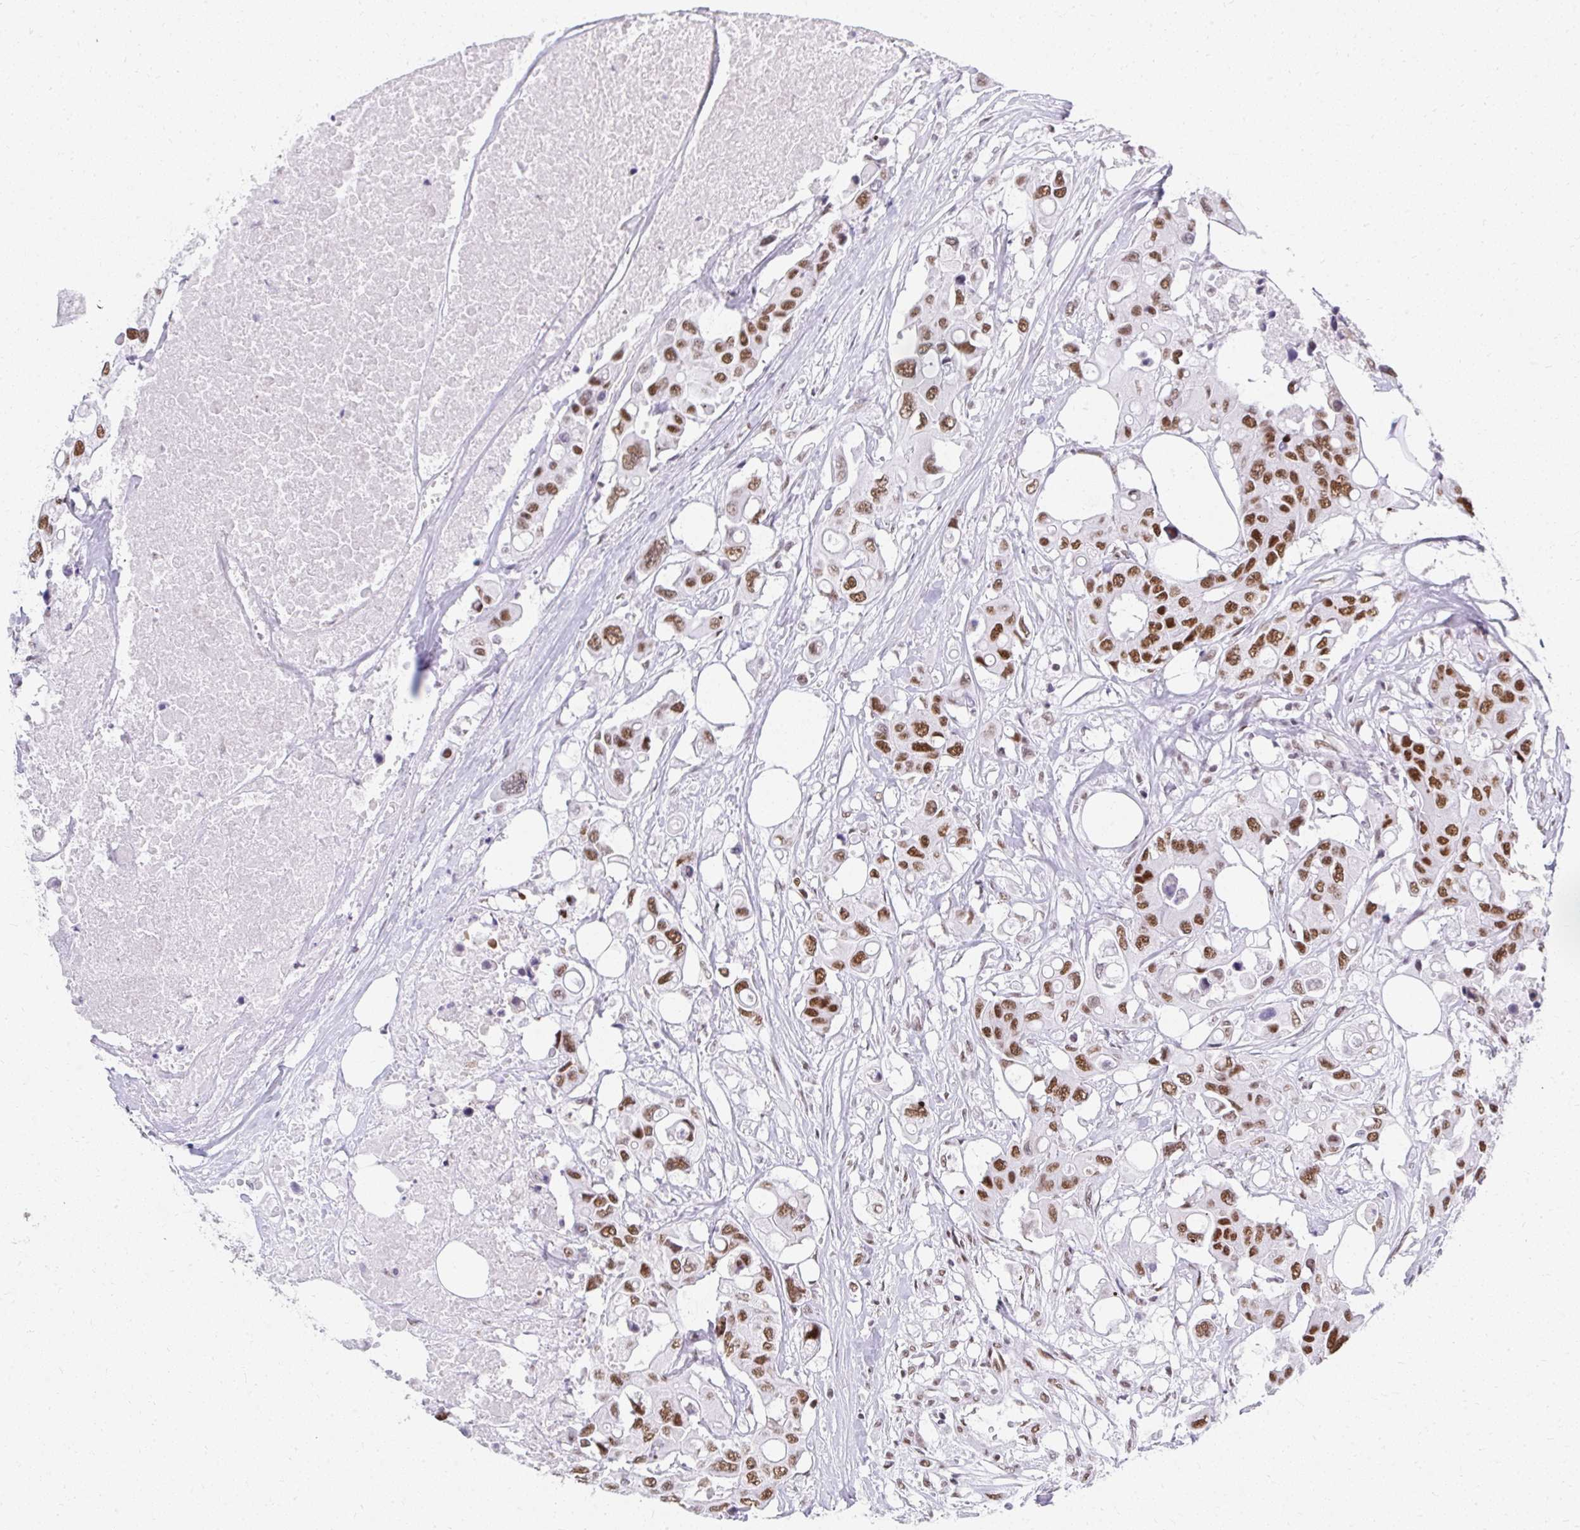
{"staining": {"intensity": "strong", "quantity": ">75%", "location": "nuclear"}, "tissue": "colorectal cancer", "cell_type": "Tumor cells", "image_type": "cancer", "snomed": [{"axis": "morphology", "description": "Adenocarcinoma, NOS"}, {"axis": "topography", "description": "Colon"}], "caption": "Immunohistochemical staining of human colorectal cancer (adenocarcinoma) shows strong nuclear protein staining in about >75% of tumor cells.", "gene": "CREBBP", "patient": {"sex": "male", "age": 77}}